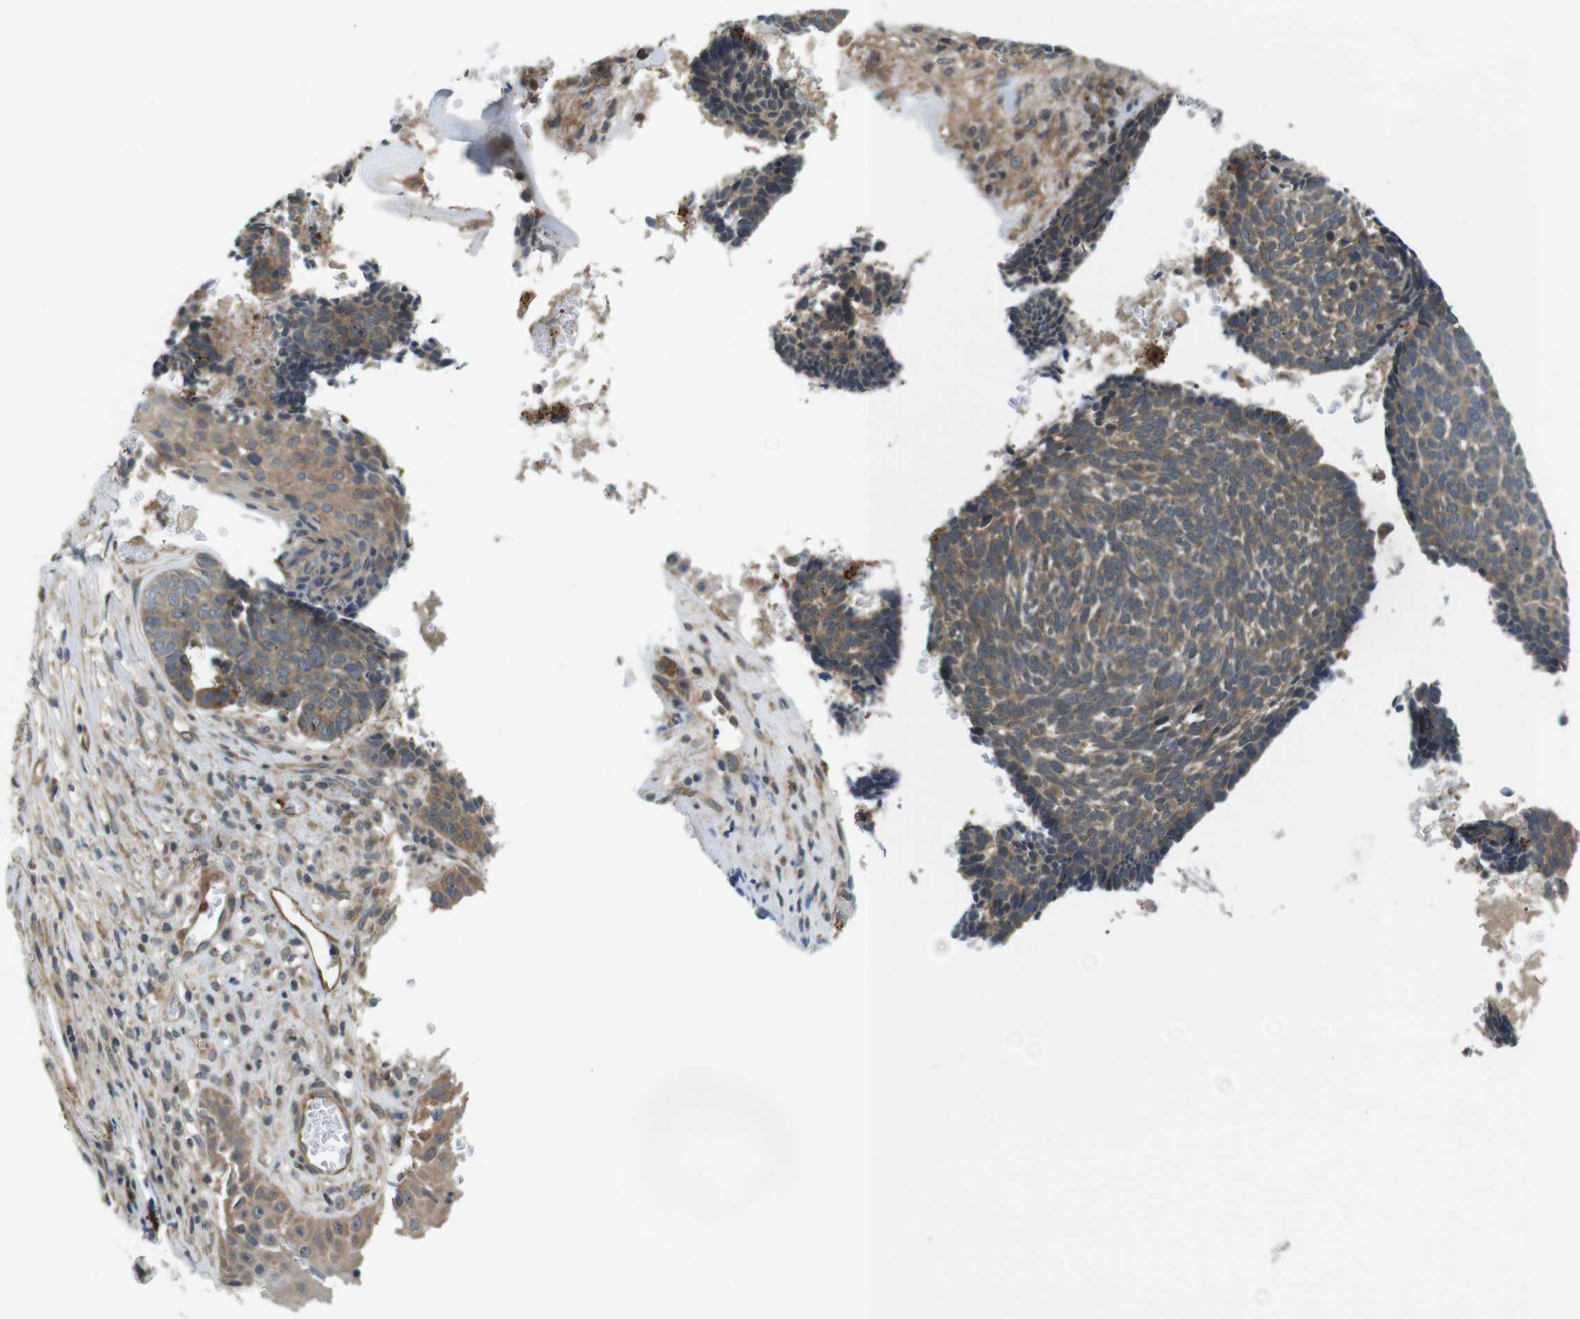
{"staining": {"intensity": "moderate", "quantity": ">75%", "location": "cytoplasmic/membranous"}, "tissue": "skin cancer", "cell_type": "Tumor cells", "image_type": "cancer", "snomed": [{"axis": "morphology", "description": "Basal cell carcinoma"}, {"axis": "topography", "description": "Skin"}], "caption": "This micrograph shows IHC staining of human basal cell carcinoma (skin), with medium moderate cytoplasmic/membranous positivity in about >75% of tumor cells.", "gene": "TSC1", "patient": {"sex": "male", "age": 84}}